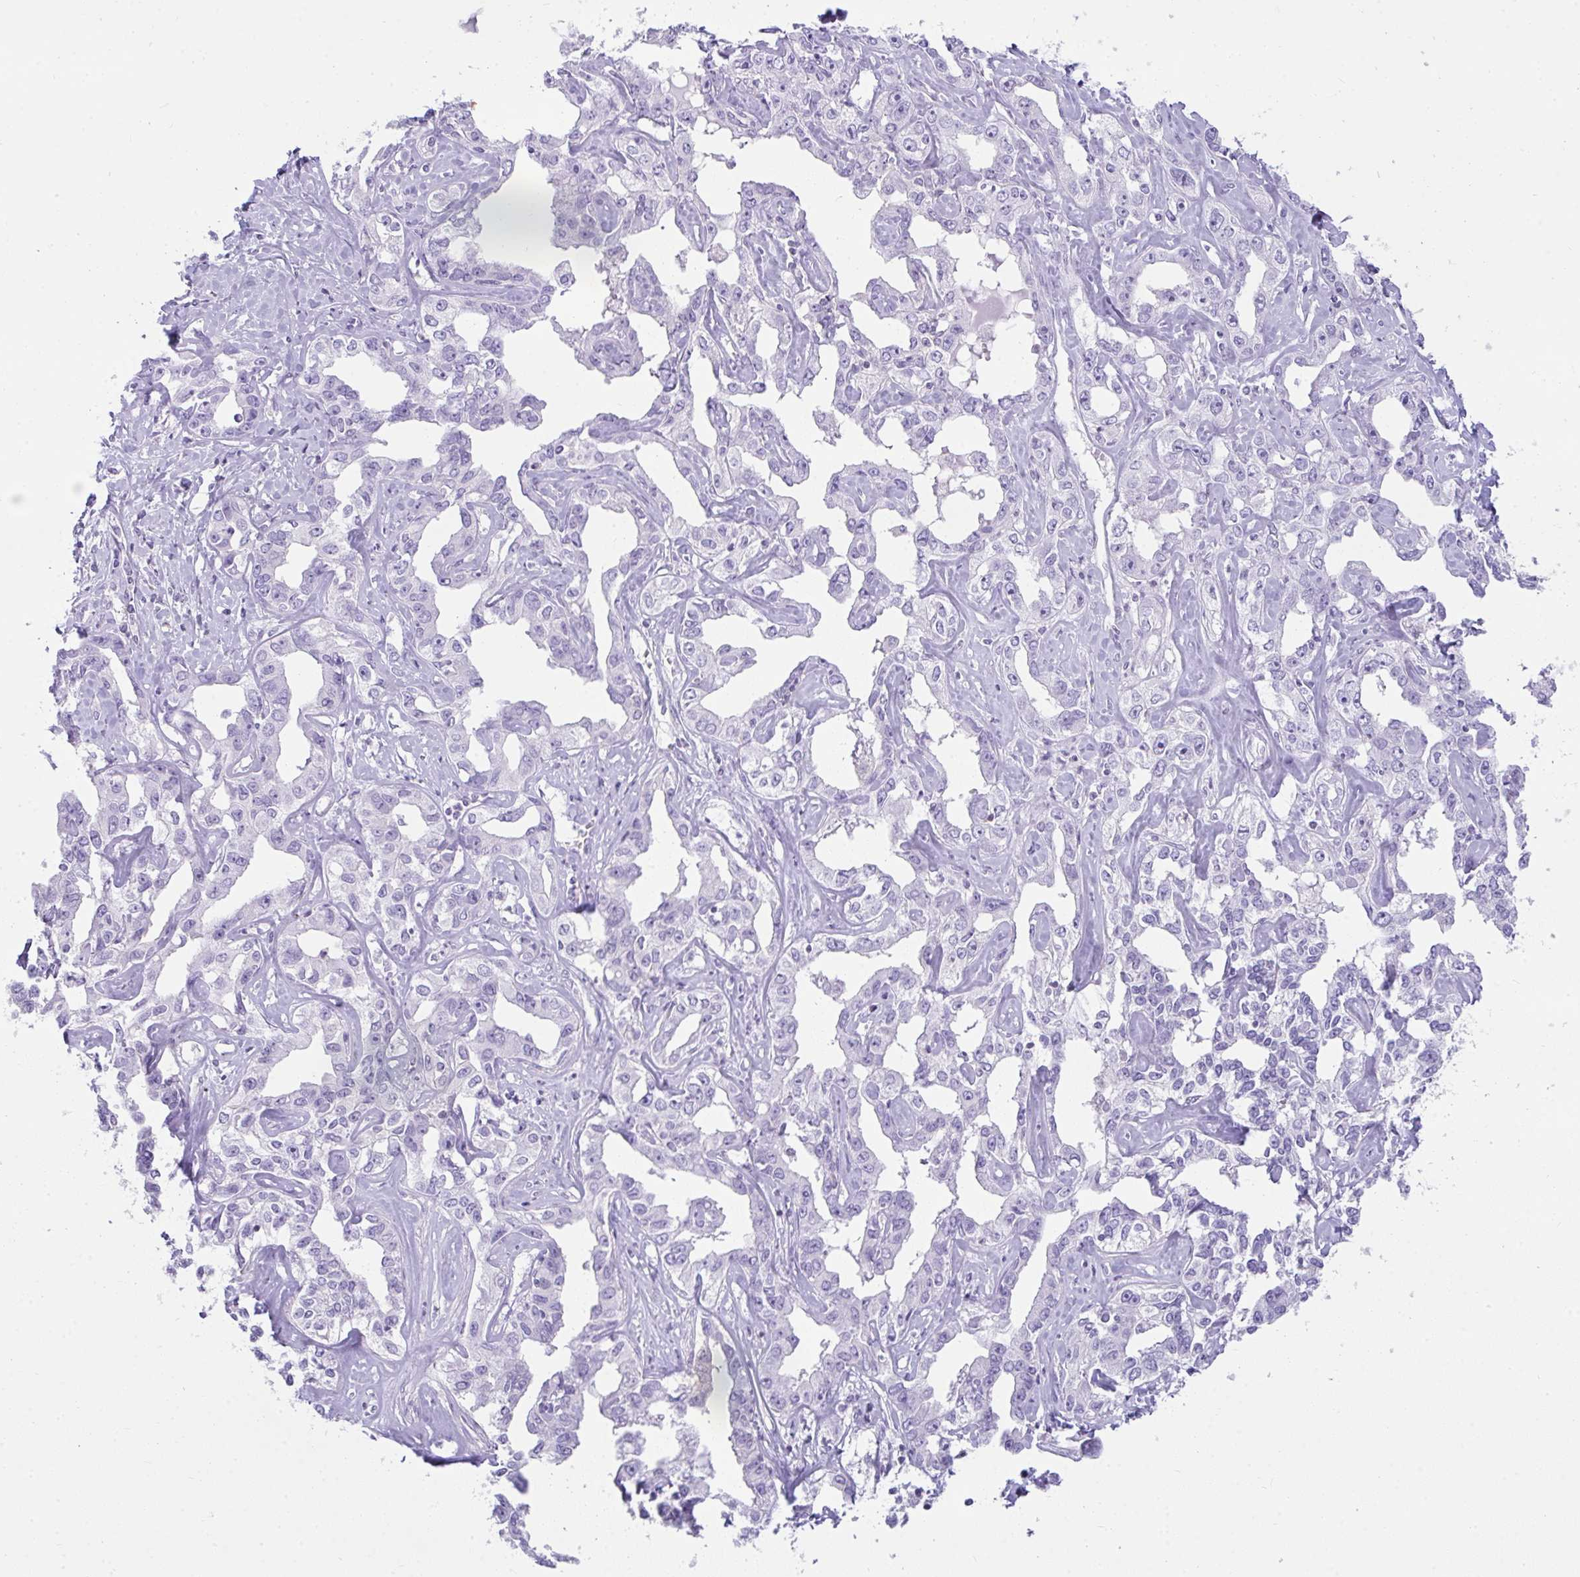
{"staining": {"intensity": "negative", "quantity": "none", "location": "none"}, "tissue": "liver cancer", "cell_type": "Tumor cells", "image_type": "cancer", "snomed": [{"axis": "morphology", "description": "Cholangiocarcinoma"}, {"axis": "topography", "description": "Liver"}], "caption": "Human liver cancer stained for a protein using immunohistochemistry (IHC) shows no expression in tumor cells.", "gene": "CDRT15", "patient": {"sex": "male", "age": 59}}